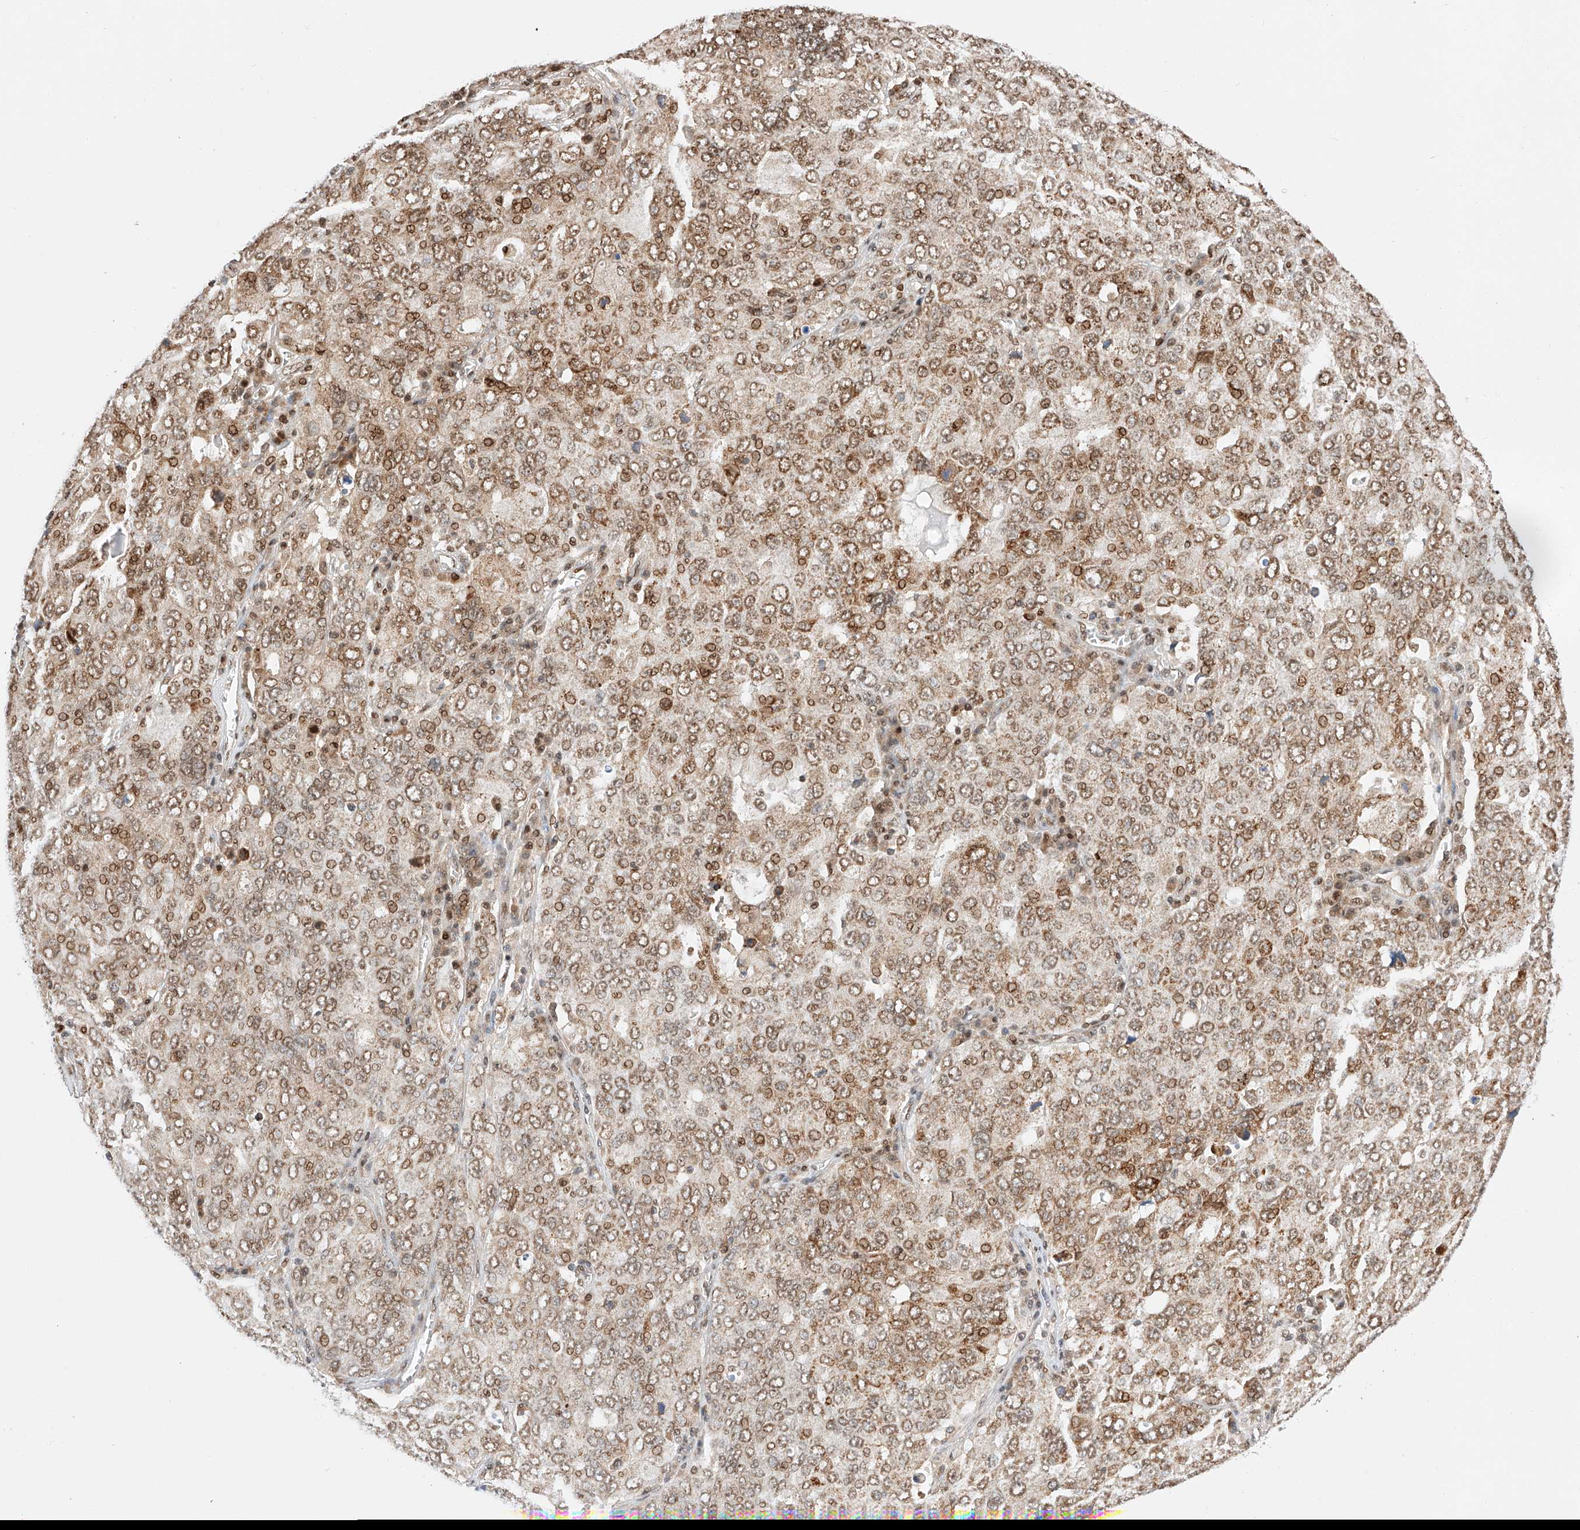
{"staining": {"intensity": "moderate", "quantity": ">75%", "location": "cytoplasmic/membranous,nuclear"}, "tissue": "ovarian cancer", "cell_type": "Tumor cells", "image_type": "cancer", "snomed": [{"axis": "morphology", "description": "Carcinoma, endometroid"}, {"axis": "topography", "description": "Ovary"}], "caption": "Brown immunohistochemical staining in human ovarian endometroid carcinoma shows moderate cytoplasmic/membranous and nuclear positivity in about >75% of tumor cells.", "gene": "HDAC9", "patient": {"sex": "female", "age": 62}}